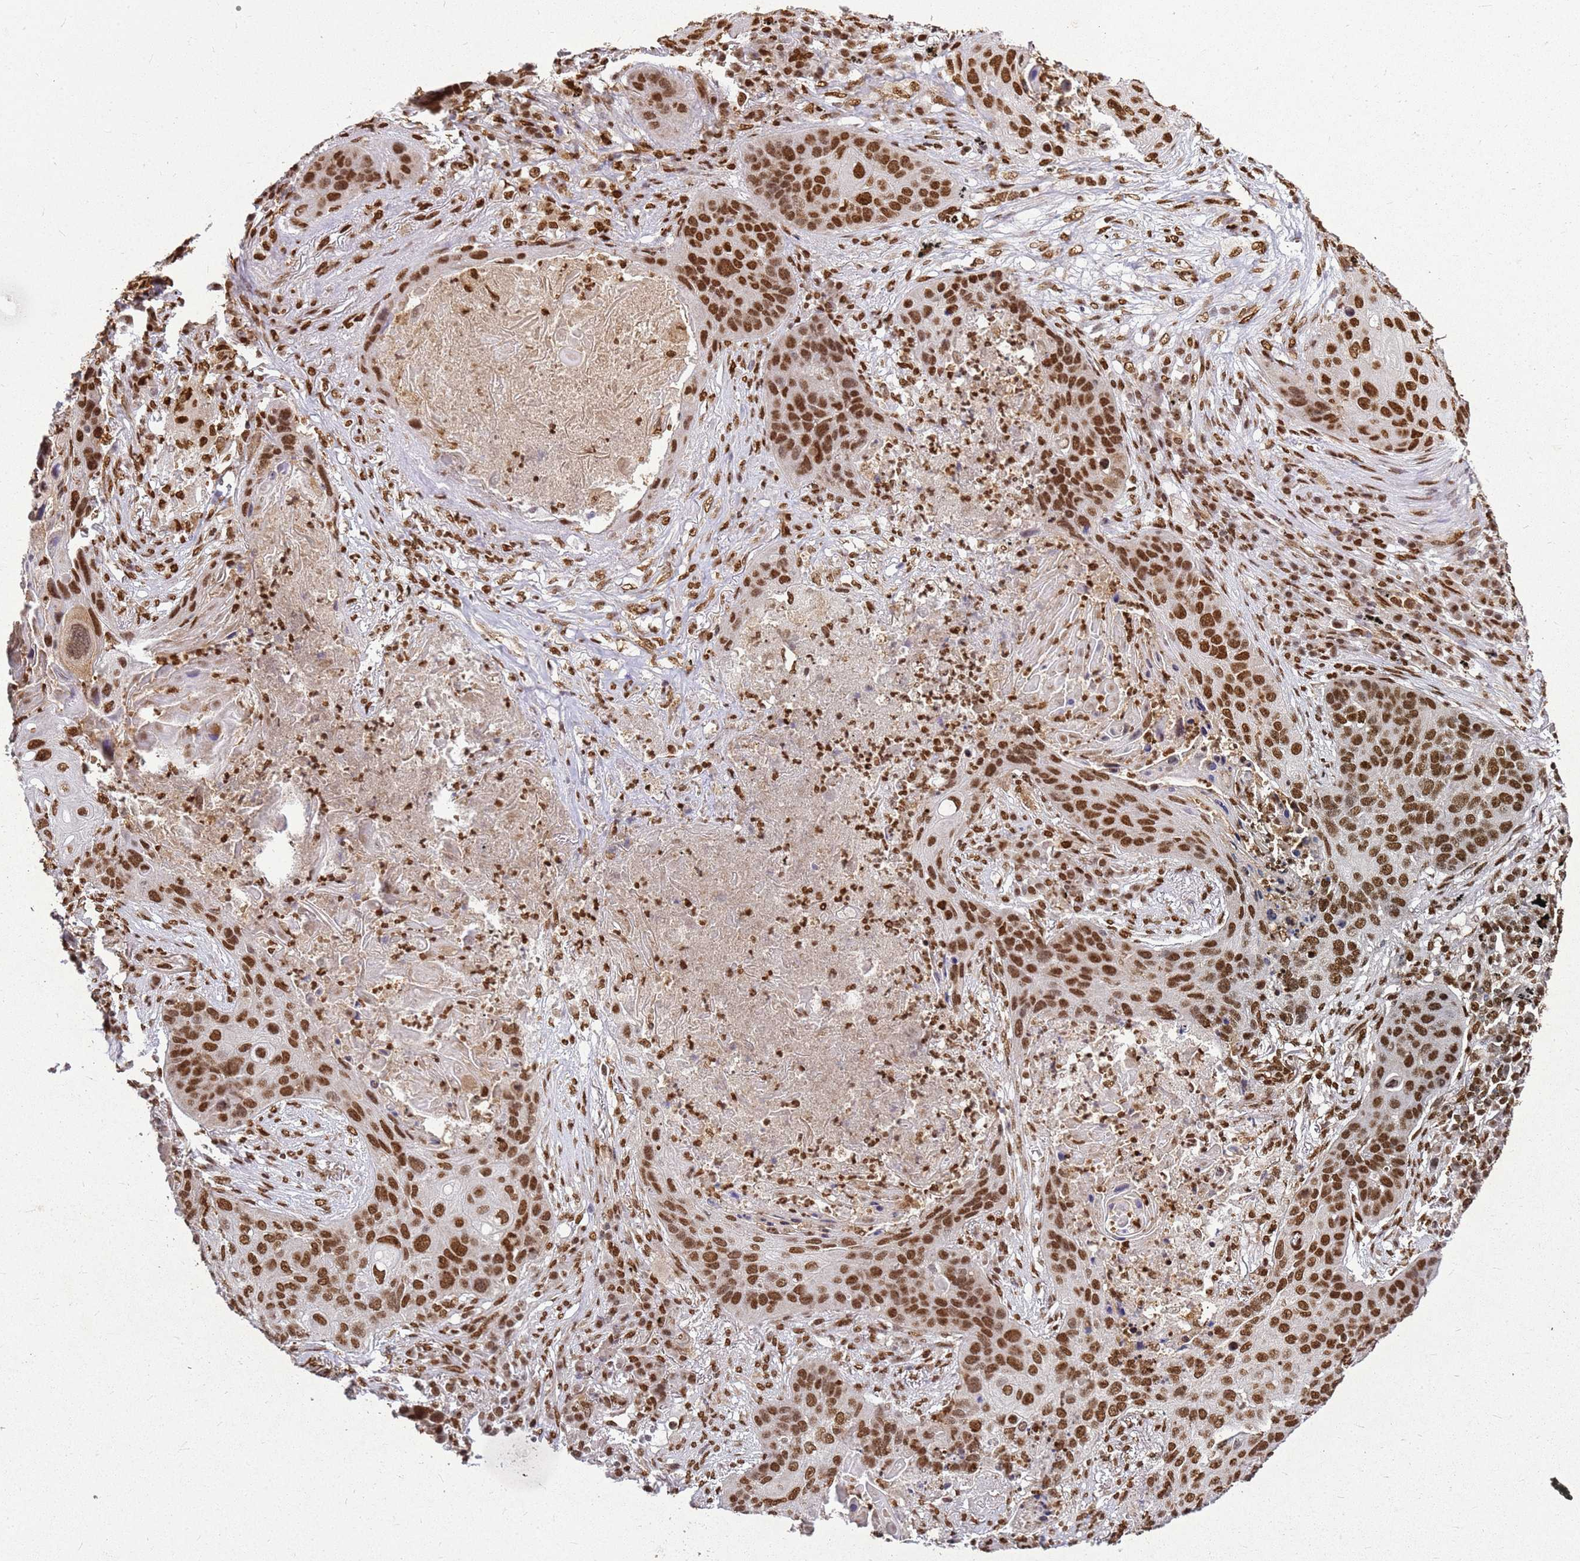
{"staining": {"intensity": "moderate", "quantity": ">75%", "location": "nuclear"}, "tissue": "lung cancer", "cell_type": "Tumor cells", "image_type": "cancer", "snomed": [{"axis": "morphology", "description": "Squamous cell carcinoma, NOS"}, {"axis": "topography", "description": "Lung"}], "caption": "This photomicrograph shows lung cancer stained with immunohistochemistry to label a protein in brown. The nuclear of tumor cells show moderate positivity for the protein. Nuclei are counter-stained blue.", "gene": "APEX1", "patient": {"sex": "female", "age": 63}}